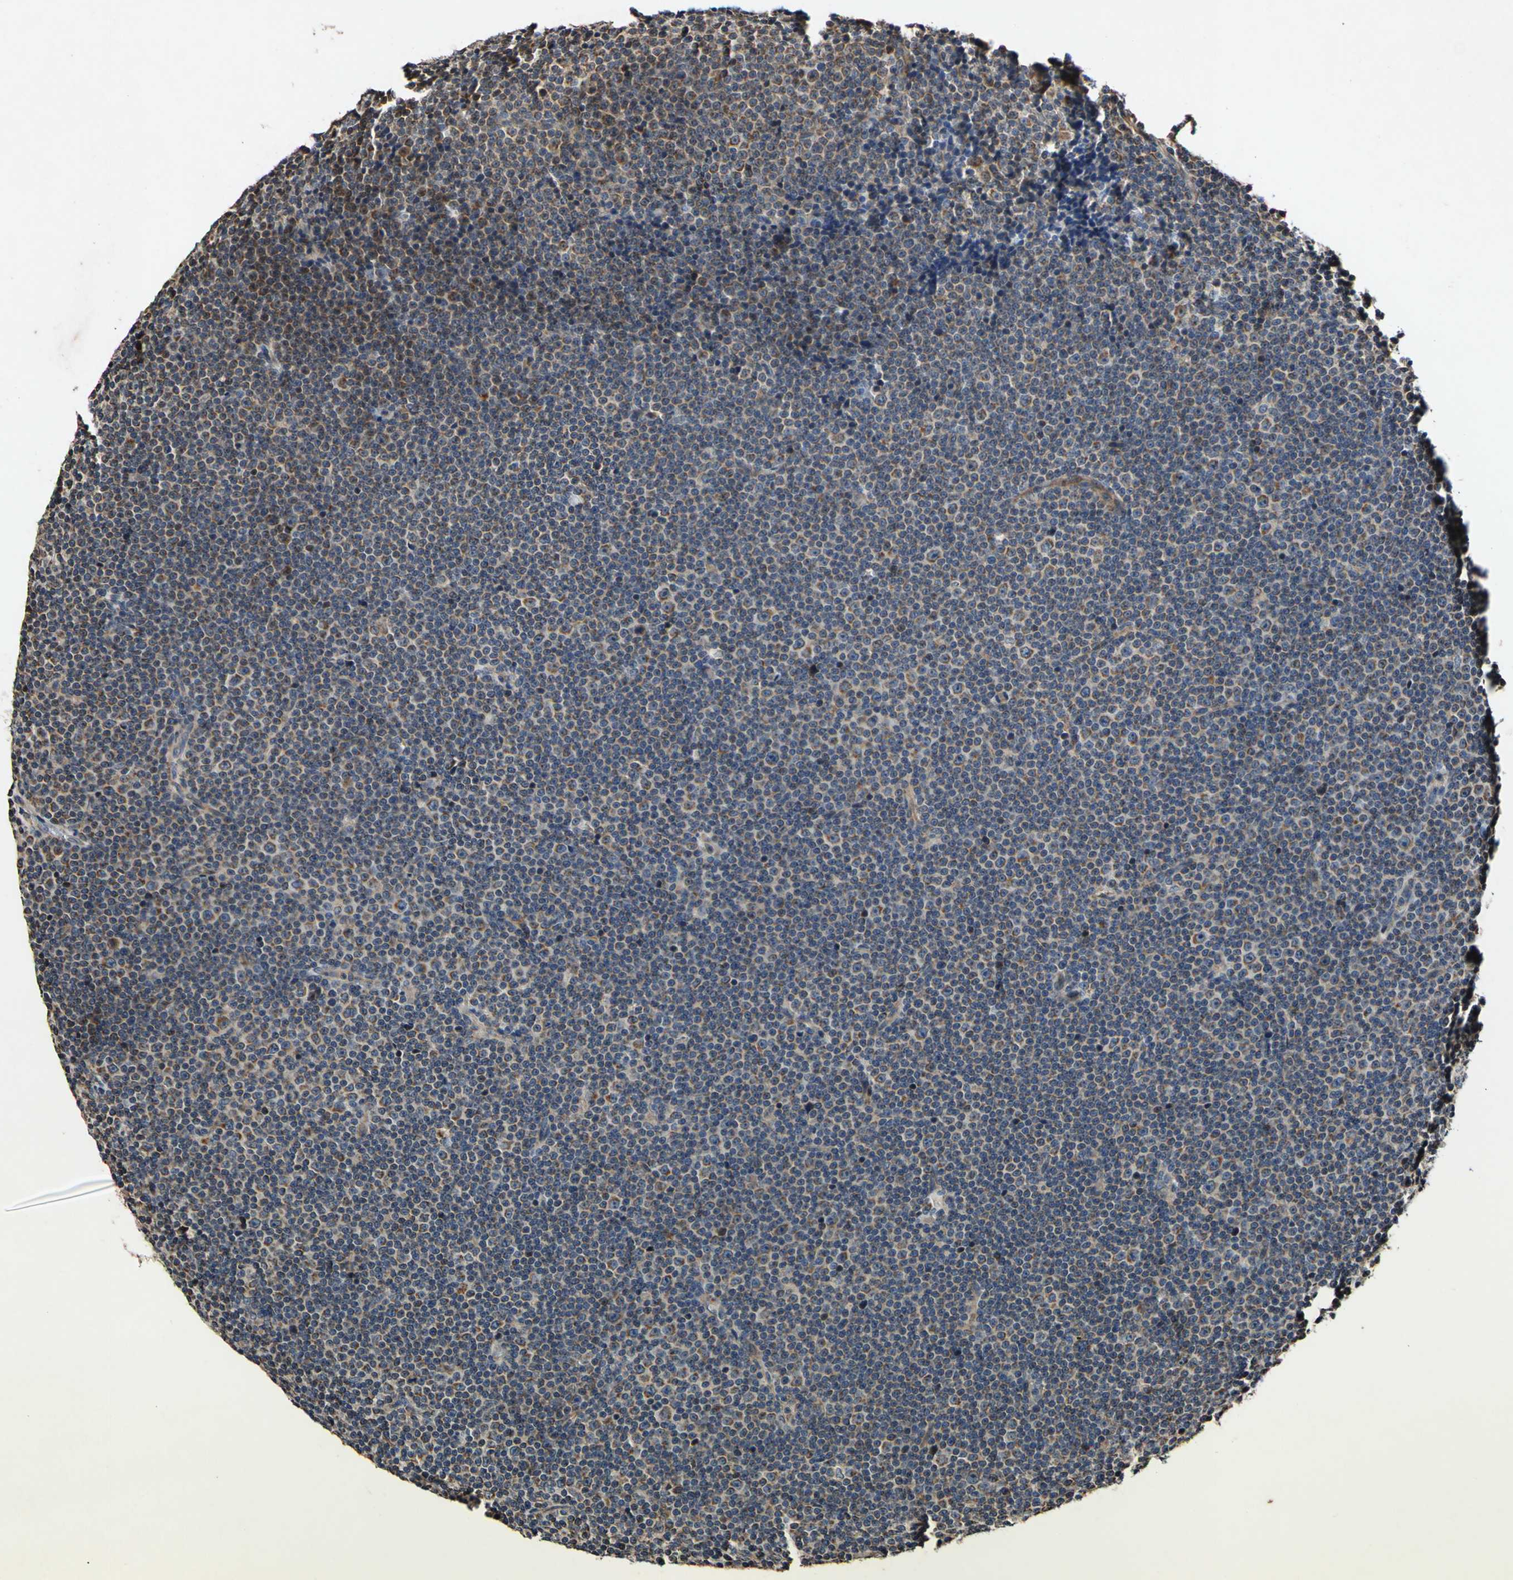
{"staining": {"intensity": "strong", "quantity": "25%-75%", "location": "cytoplasmic/membranous"}, "tissue": "lymphoma", "cell_type": "Tumor cells", "image_type": "cancer", "snomed": [{"axis": "morphology", "description": "Malignant lymphoma, non-Hodgkin's type, Low grade"}, {"axis": "topography", "description": "Lymph node"}], "caption": "This is an image of immunohistochemistry (IHC) staining of low-grade malignant lymphoma, non-Hodgkin's type, which shows strong positivity in the cytoplasmic/membranous of tumor cells.", "gene": "PLAT", "patient": {"sex": "female", "age": 67}}